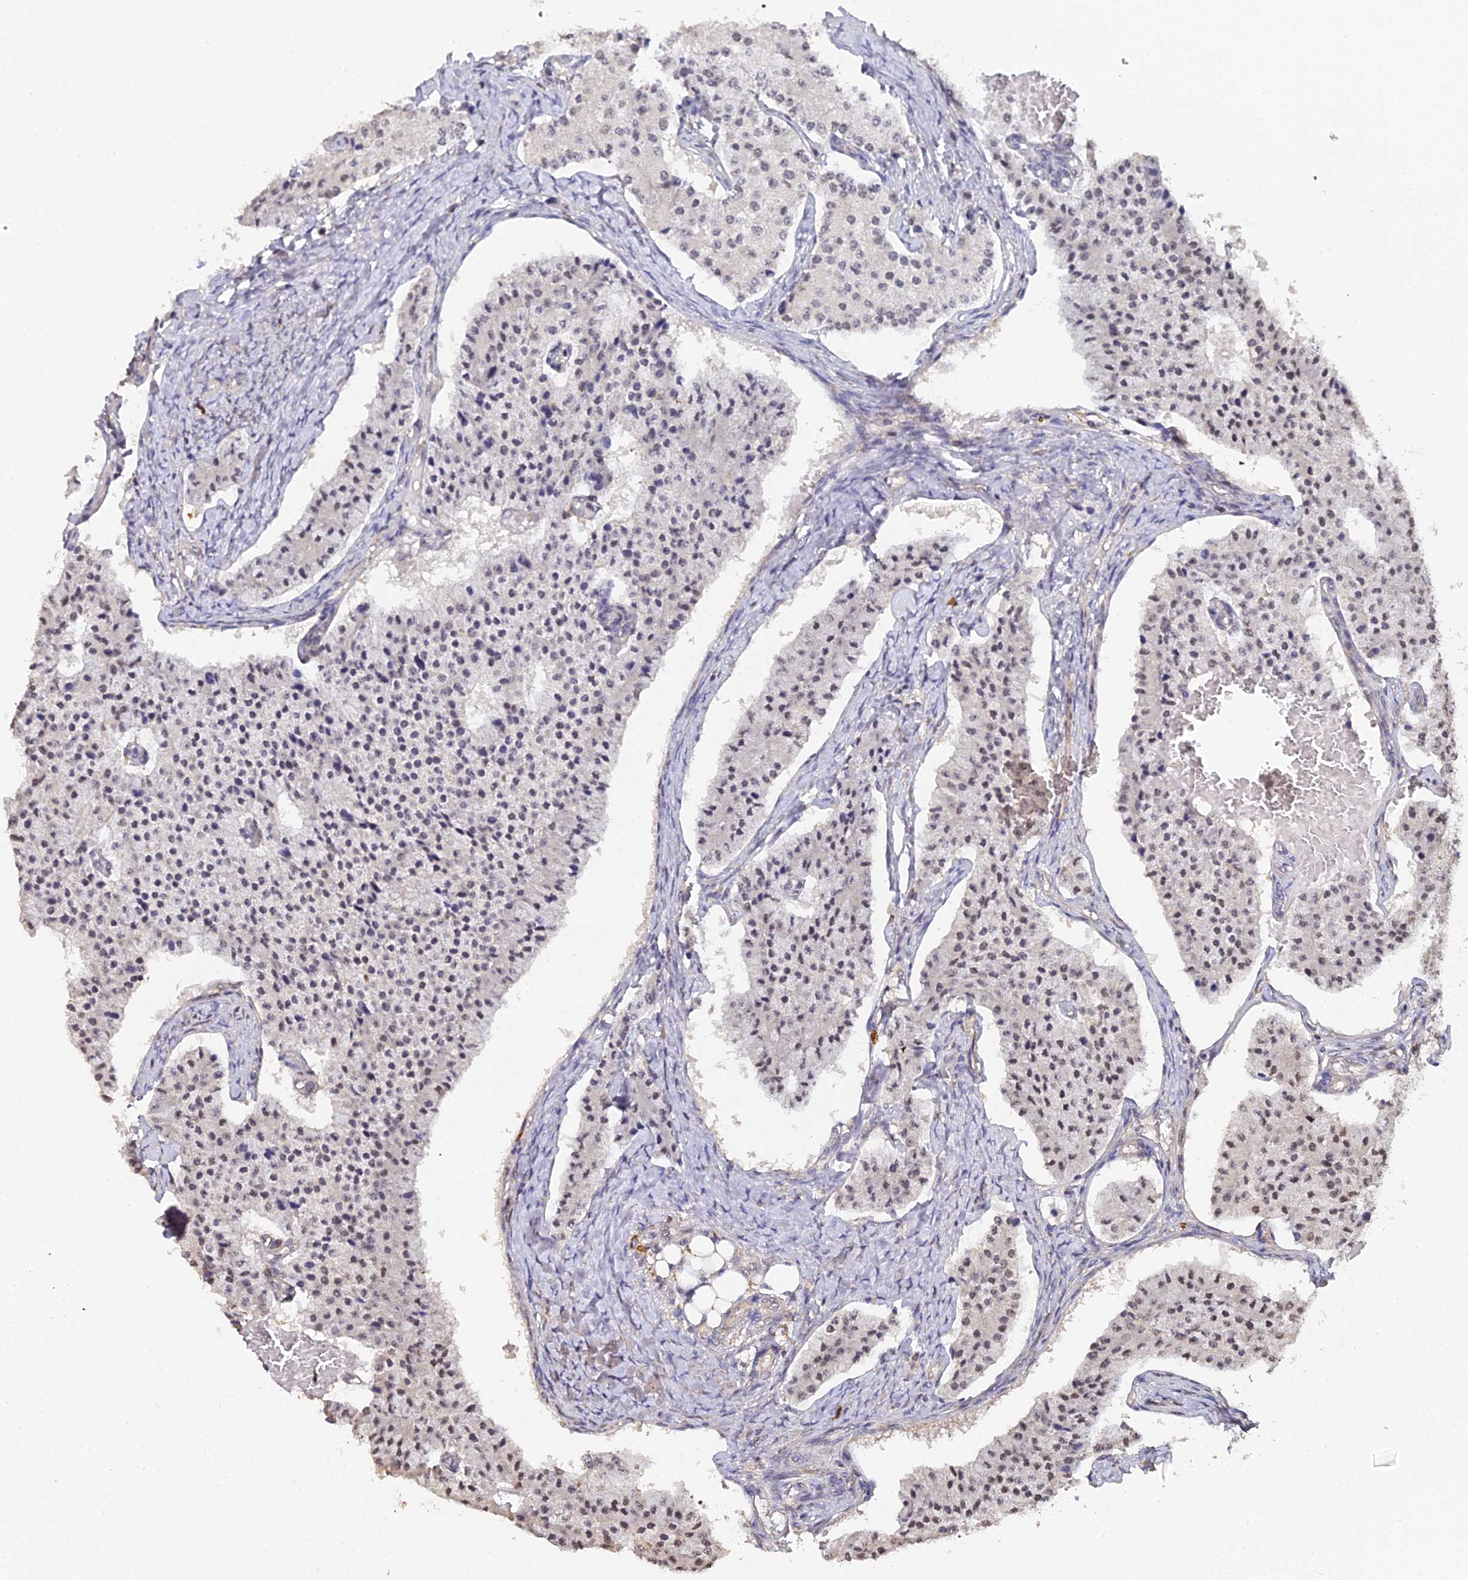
{"staining": {"intensity": "weak", "quantity": "25%-75%", "location": "nuclear"}, "tissue": "carcinoid", "cell_type": "Tumor cells", "image_type": "cancer", "snomed": [{"axis": "morphology", "description": "Carcinoid, malignant, NOS"}, {"axis": "topography", "description": "Colon"}], "caption": "This is an image of IHC staining of carcinoid (malignant), which shows weak expression in the nuclear of tumor cells.", "gene": "LSM5", "patient": {"sex": "female", "age": 52}}